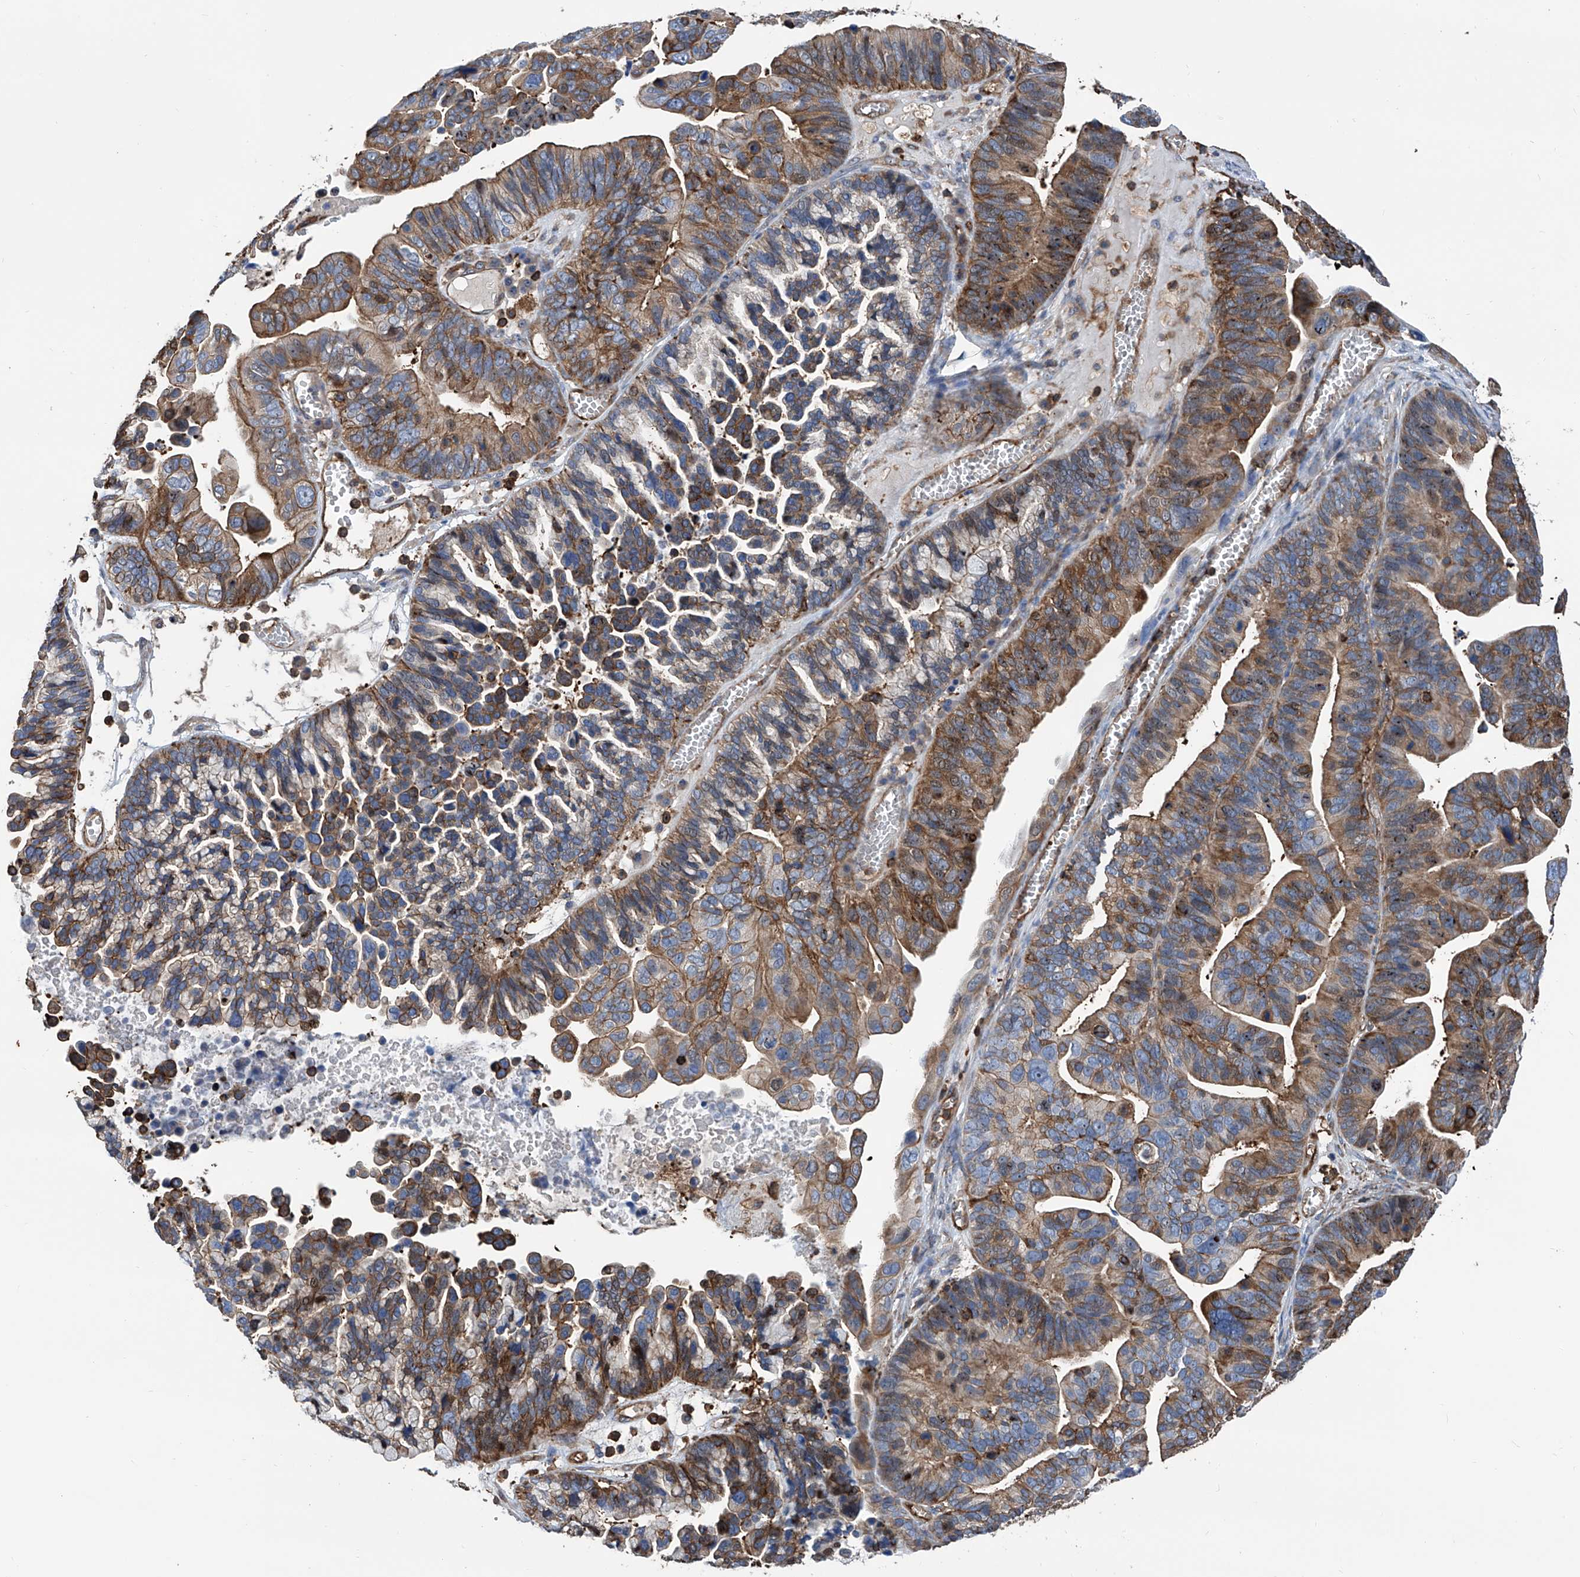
{"staining": {"intensity": "moderate", "quantity": "25%-75%", "location": "cytoplasmic/membranous"}, "tissue": "ovarian cancer", "cell_type": "Tumor cells", "image_type": "cancer", "snomed": [{"axis": "morphology", "description": "Cystadenocarcinoma, serous, NOS"}, {"axis": "topography", "description": "Ovary"}], "caption": "Human serous cystadenocarcinoma (ovarian) stained for a protein (brown) exhibits moderate cytoplasmic/membranous positive expression in approximately 25%-75% of tumor cells.", "gene": "ZNF484", "patient": {"sex": "female", "age": 56}}